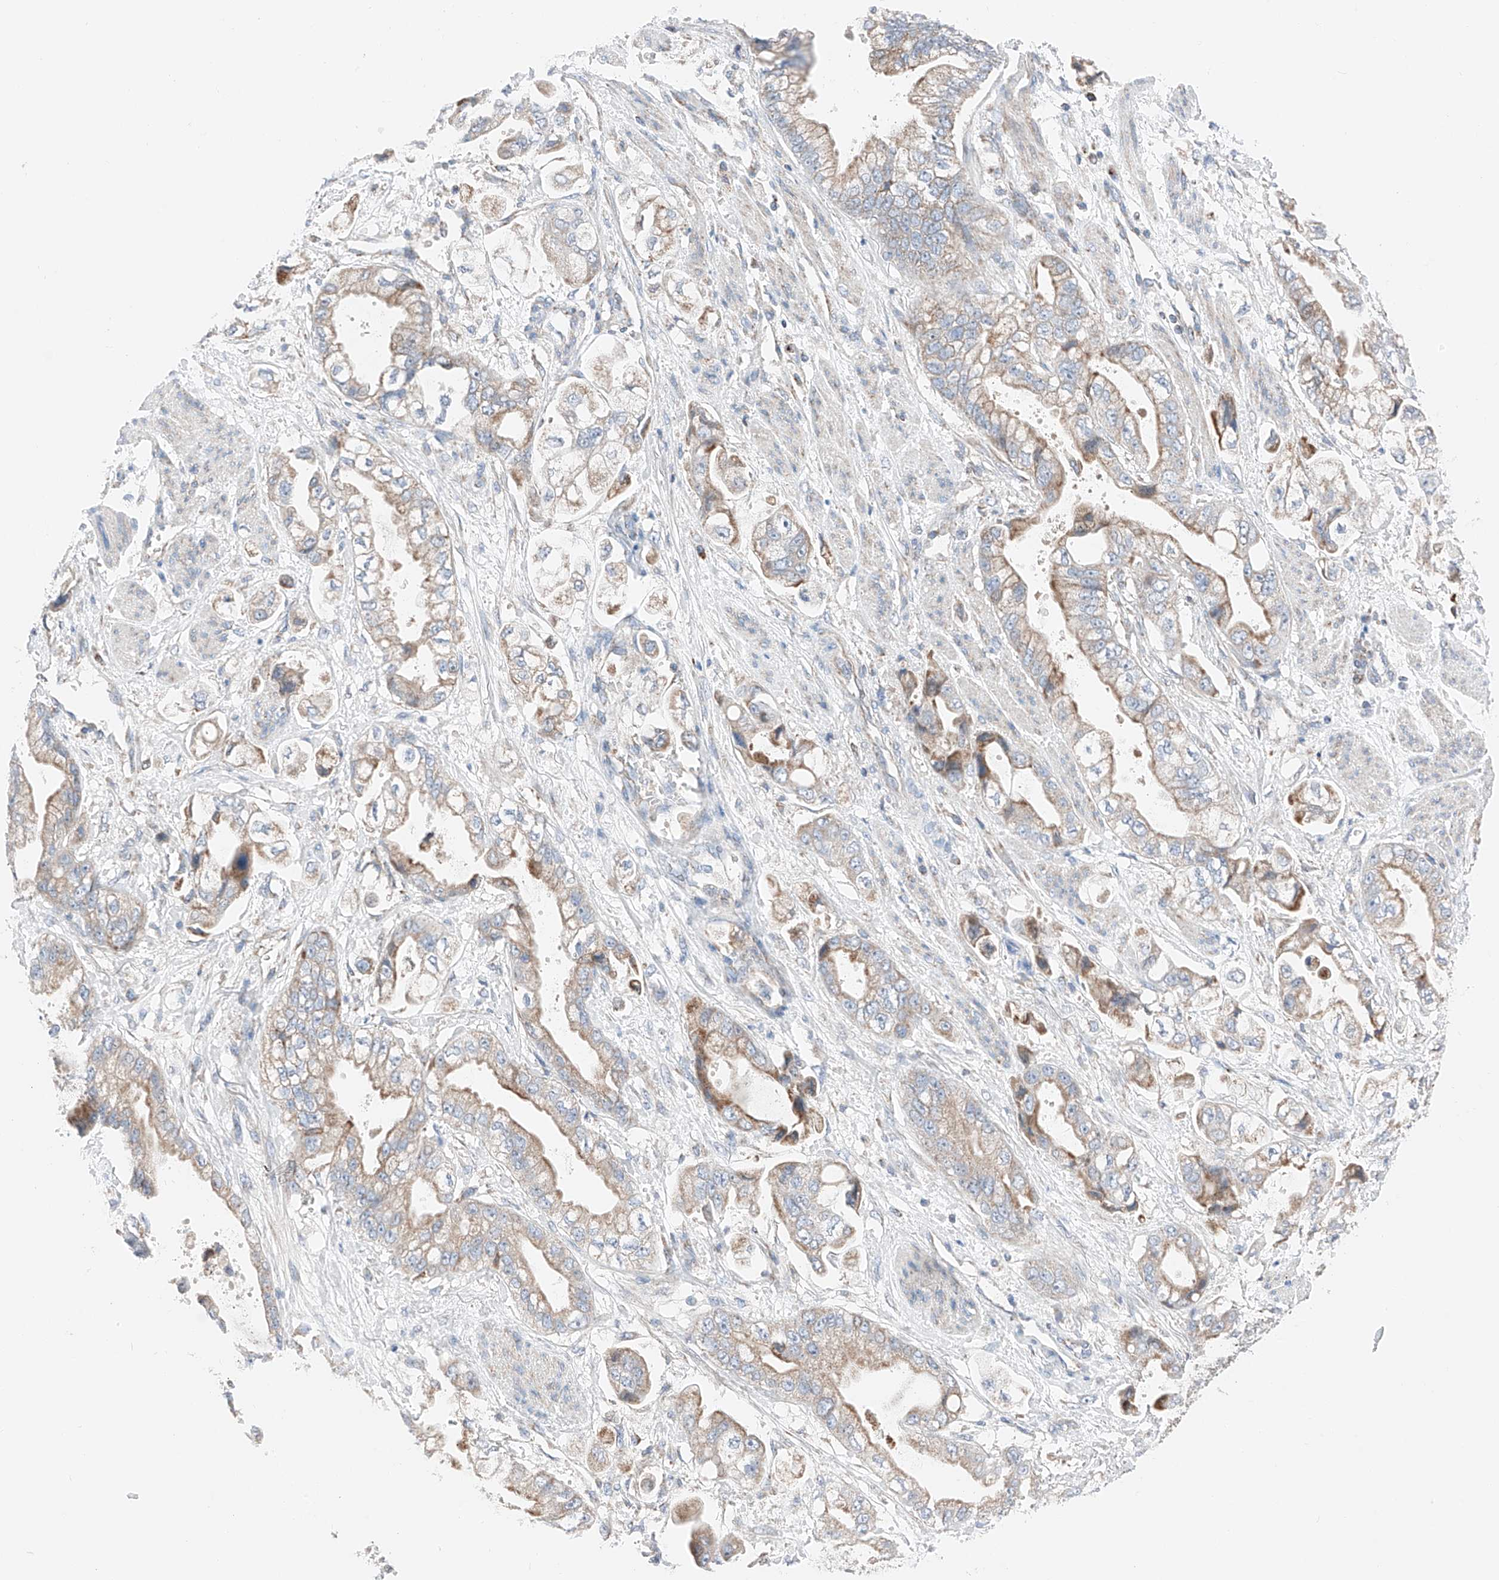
{"staining": {"intensity": "moderate", "quantity": "25%-75%", "location": "cytoplasmic/membranous"}, "tissue": "stomach cancer", "cell_type": "Tumor cells", "image_type": "cancer", "snomed": [{"axis": "morphology", "description": "Adenocarcinoma, NOS"}, {"axis": "topography", "description": "Stomach"}], "caption": "An immunohistochemistry photomicrograph of neoplastic tissue is shown. Protein staining in brown shows moderate cytoplasmic/membranous positivity in stomach cancer within tumor cells.", "gene": "MRAP", "patient": {"sex": "male", "age": 62}}